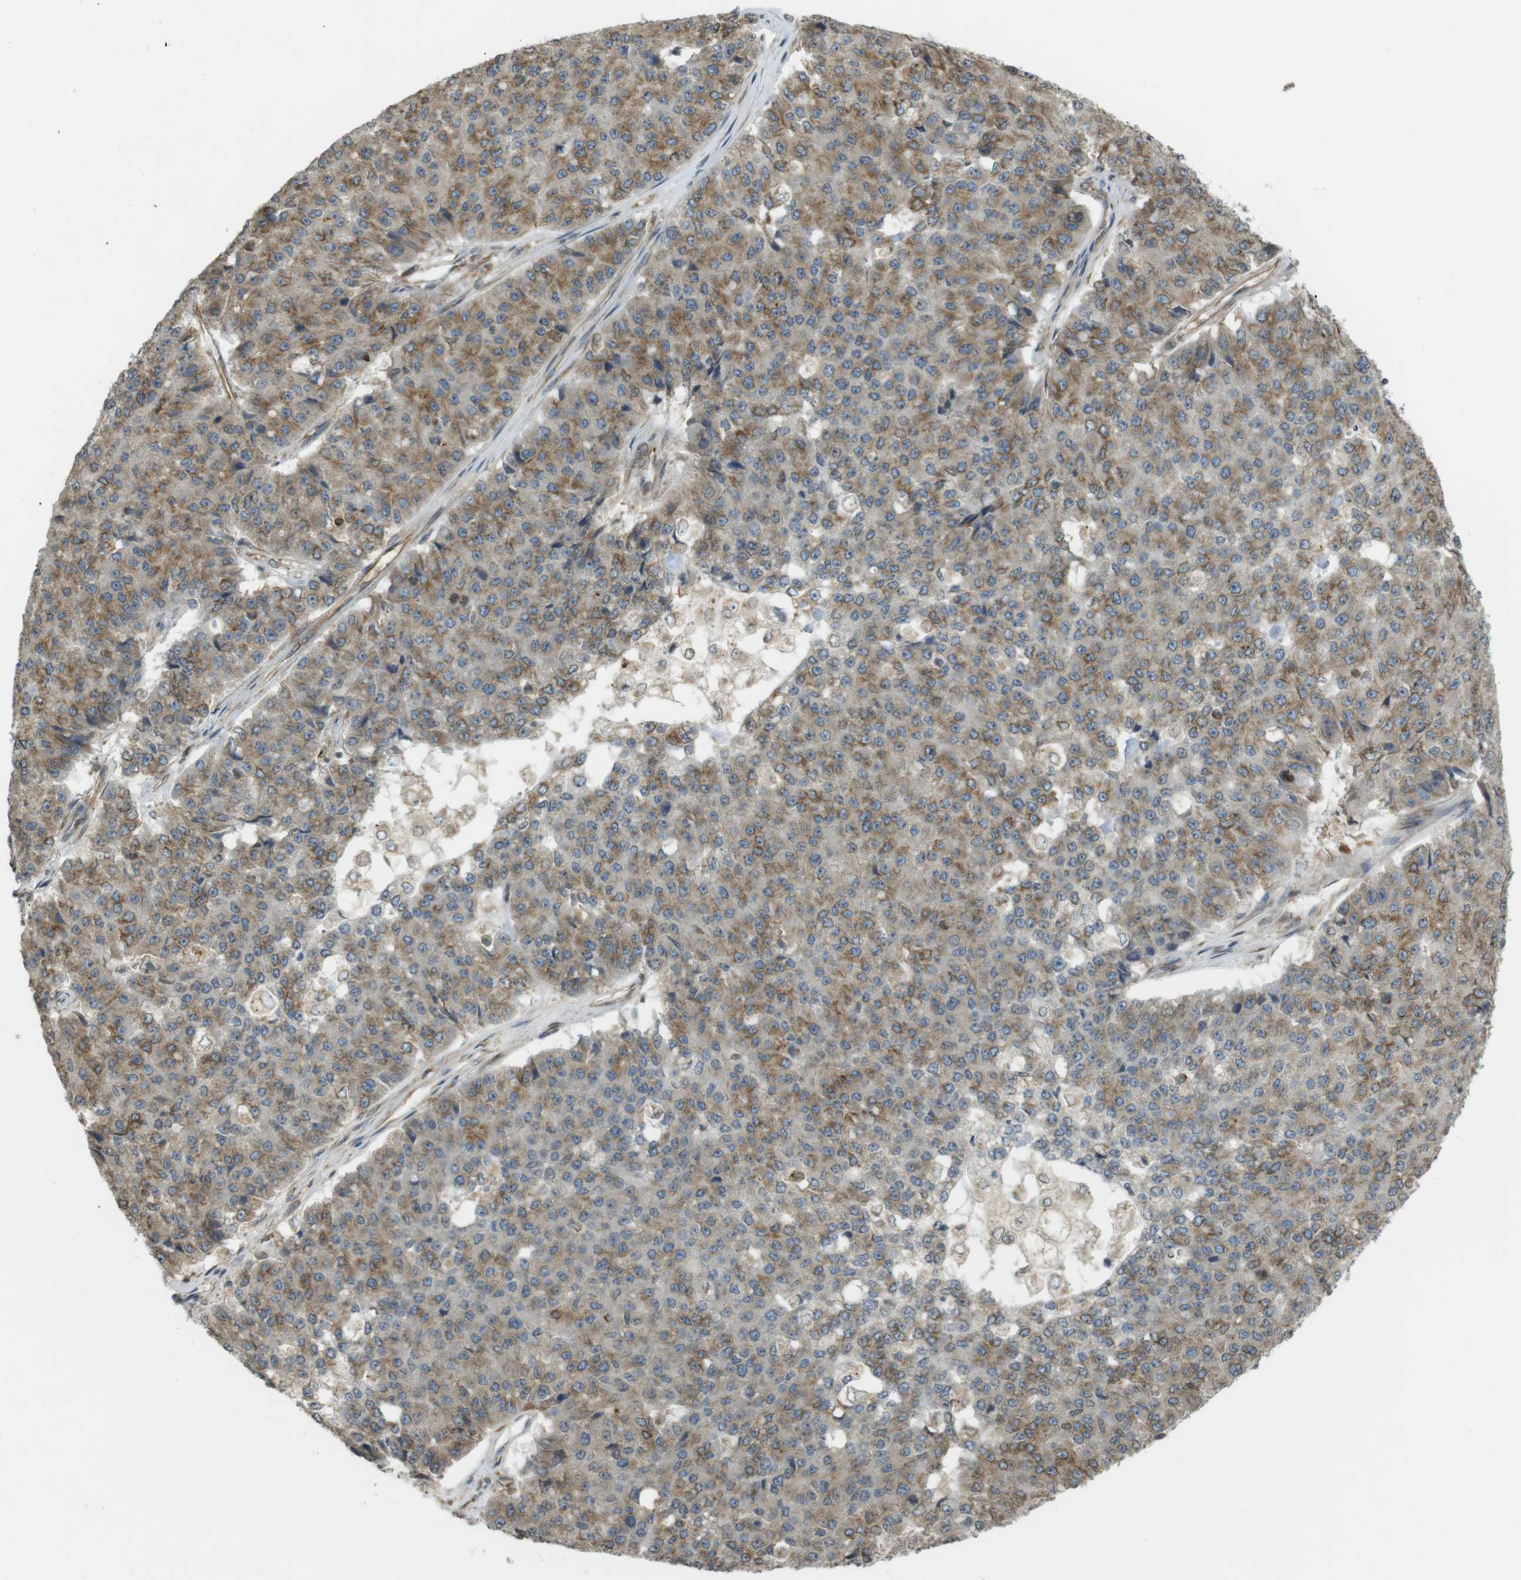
{"staining": {"intensity": "moderate", "quantity": ">75%", "location": "cytoplasmic/membranous"}, "tissue": "pancreatic cancer", "cell_type": "Tumor cells", "image_type": "cancer", "snomed": [{"axis": "morphology", "description": "Adenocarcinoma, NOS"}, {"axis": "topography", "description": "Pancreas"}], "caption": "Immunohistochemical staining of pancreatic adenocarcinoma reveals moderate cytoplasmic/membranous protein expression in about >75% of tumor cells. The staining was performed using DAB (3,3'-diaminobenzidine), with brown indicating positive protein expression. Nuclei are stained blue with hematoxylin.", "gene": "KIF5B", "patient": {"sex": "male", "age": 50}}